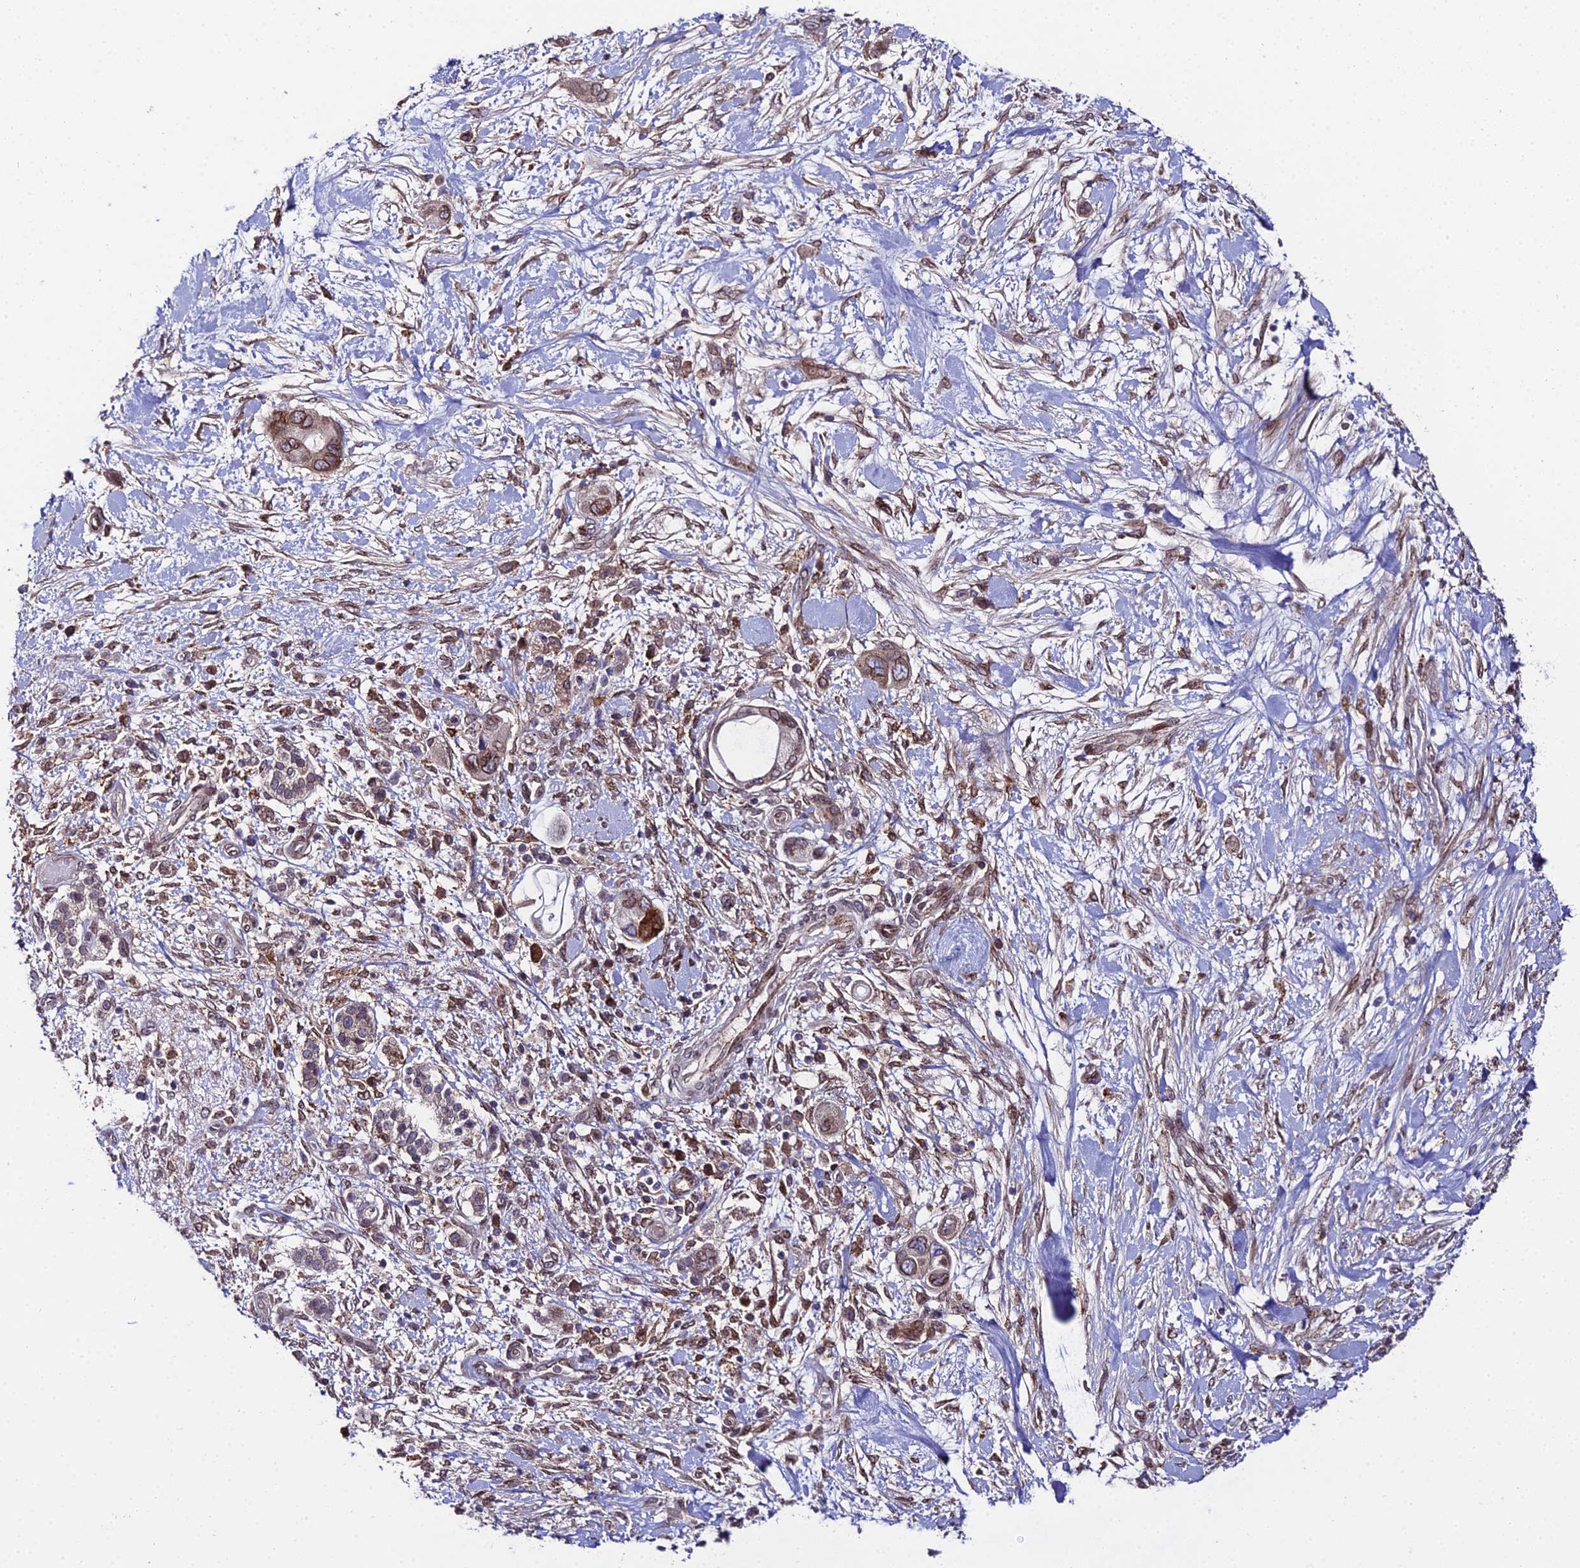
{"staining": {"intensity": "moderate", "quantity": "25%-75%", "location": "cytoplasmic/membranous,nuclear"}, "tissue": "pancreatic cancer", "cell_type": "Tumor cells", "image_type": "cancer", "snomed": [{"axis": "morphology", "description": "Adenocarcinoma, NOS"}, {"axis": "topography", "description": "Pancreas"}], "caption": "Protein analysis of pancreatic cancer (adenocarcinoma) tissue reveals moderate cytoplasmic/membranous and nuclear positivity in about 25%-75% of tumor cells.", "gene": "DDX19A", "patient": {"sex": "male", "age": 68}}